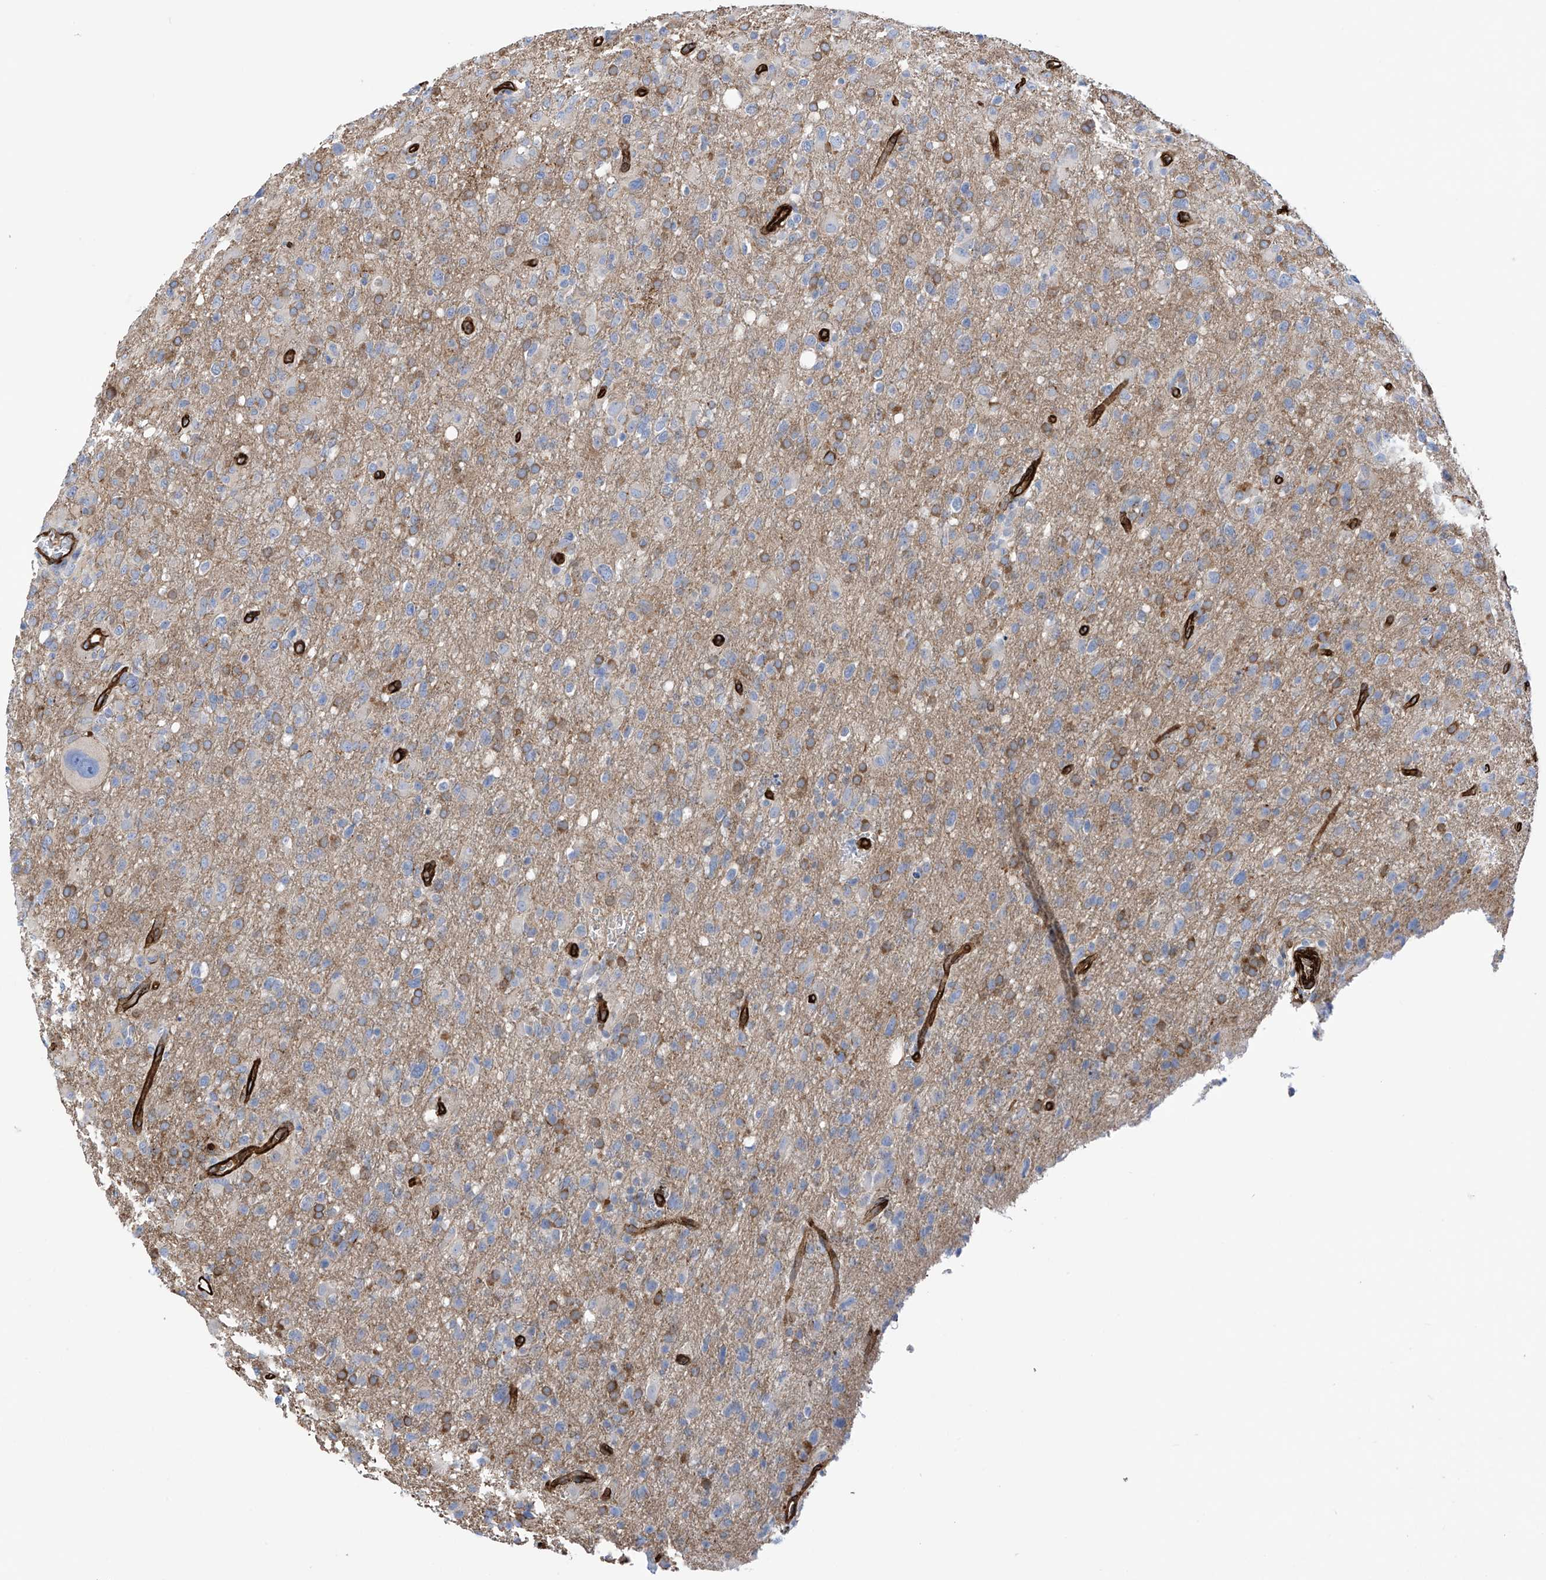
{"staining": {"intensity": "moderate", "quantity": "<25%", "location": "cytoplasmic/membranous"}, "tissue": "glioma", "cell_type": "Tumor cells", "image_type": "cancer", "snomed": [{"axis": "morphology", "description": "Glioma, malignant, High grade"}, {"axis": "topography", "description": "Brain"}], "caption": "DAB immunohistochemical staining of human glioma shows moderate cytoplasmic/membranous protein staining in about <25% of tumor cells. (Stains: DAB (3,3'-diaminobenzidine) in brown, nuclei in blue, Microscopy: brightfield microscopy at high magnification).", "gene": "UBTD1", "patient": {"sex": "female", "age": 57}}